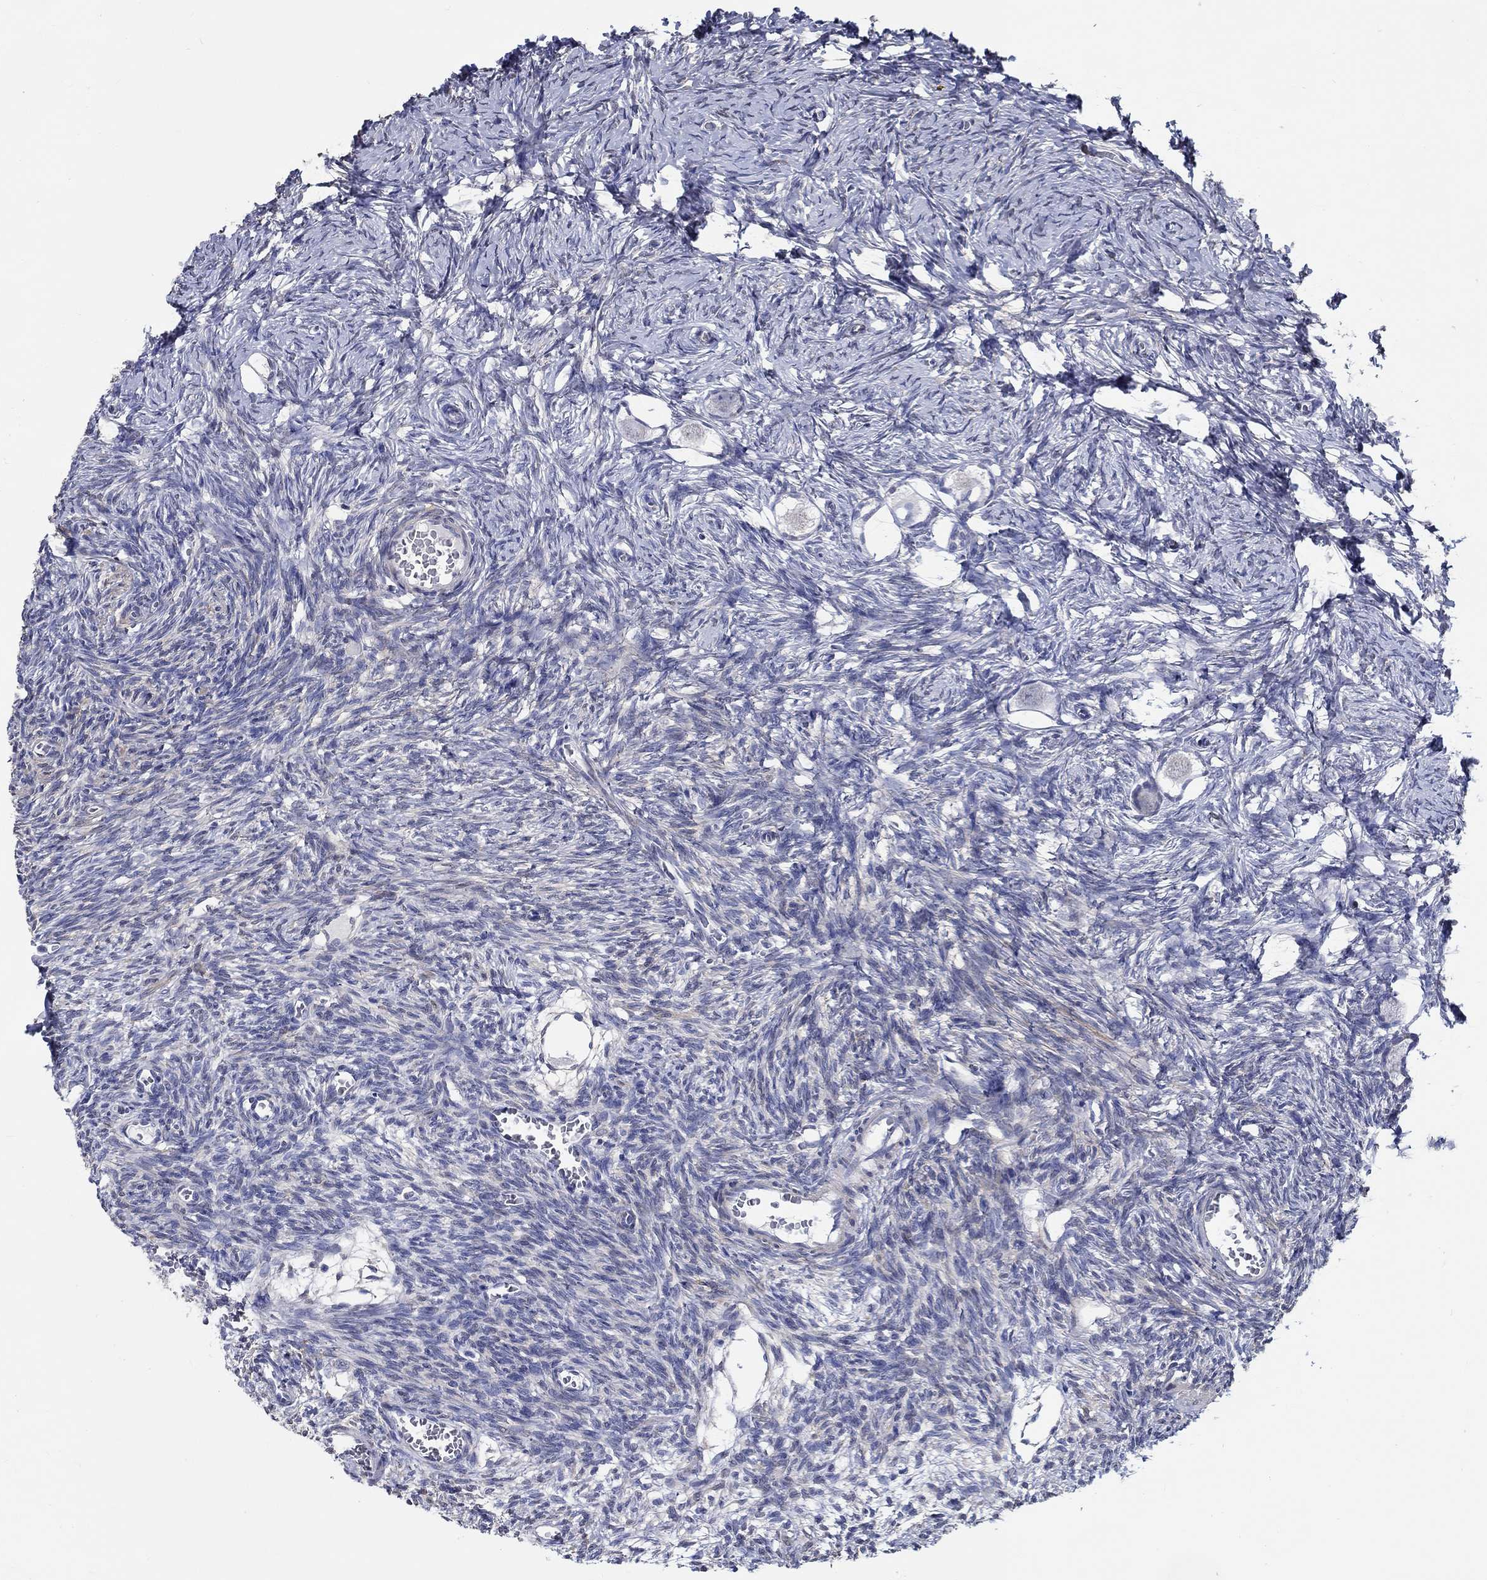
{"staining": {"intensity": "negative", "quantity": "none", "location": "none"}, "tissue": "ovary", "cell_type": "Follicle cells", "image_type": "normal", "snomed": [{"axis": "morphology", "description": "Normal tissue, NOS"}, {"axis": "topography", "description": "Ovary"}], "caption": "This is an immunohistochemistry image of unremarkable ovary. There is no staining in follicle cells.", "gene": "PDE1B", "patient": {"sex": "female", "age": 27}}